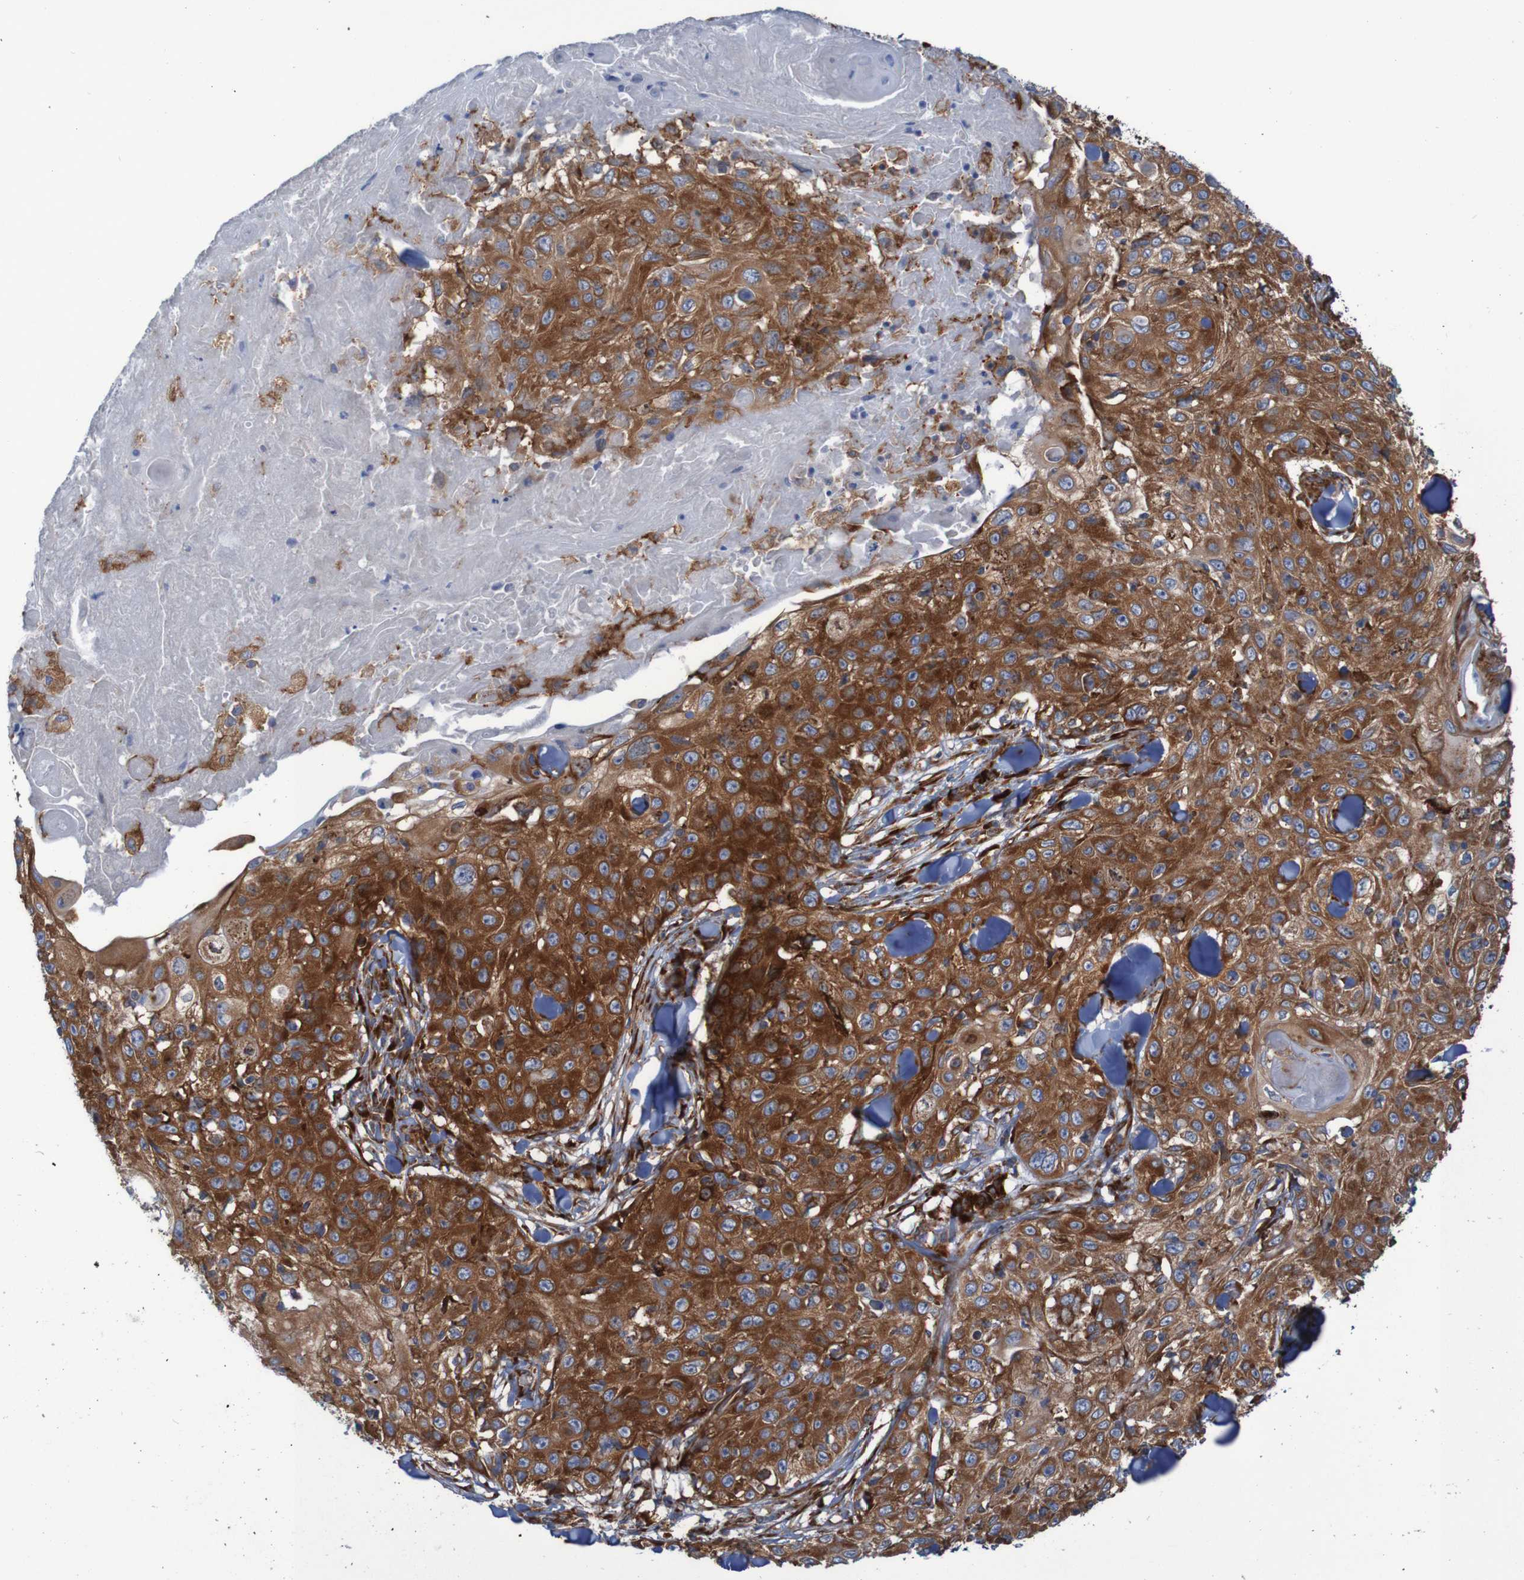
{"staining": {"intensity": "moderate", "quantity": ">75%", "location": "cytoplasmic/membranous"}, "tissue": "skin cancer", "cell_type": "Tumor cells", "image_type": "cancer", "snomed": [{"axis": "morphology", "description": "Squamous cell carcinoma, NOS"}, {"axis": "topography", "description": "Skin"}], "caption": "Immunohistochemistry staining of skin cancer (squamous cell carcinoma), which shows medium levels of moderate cytoplasmic/membranous positivity in approximately >75% of tumor cells indicating moderate cytoplasmic/membranous protein positivity. The staining was performed using DAB (brown) for protein detection and nuclei were counterstained in hematoxylin (blue).", "gene": "RPL10", "patient": {"sex": "male", "age": 86}}